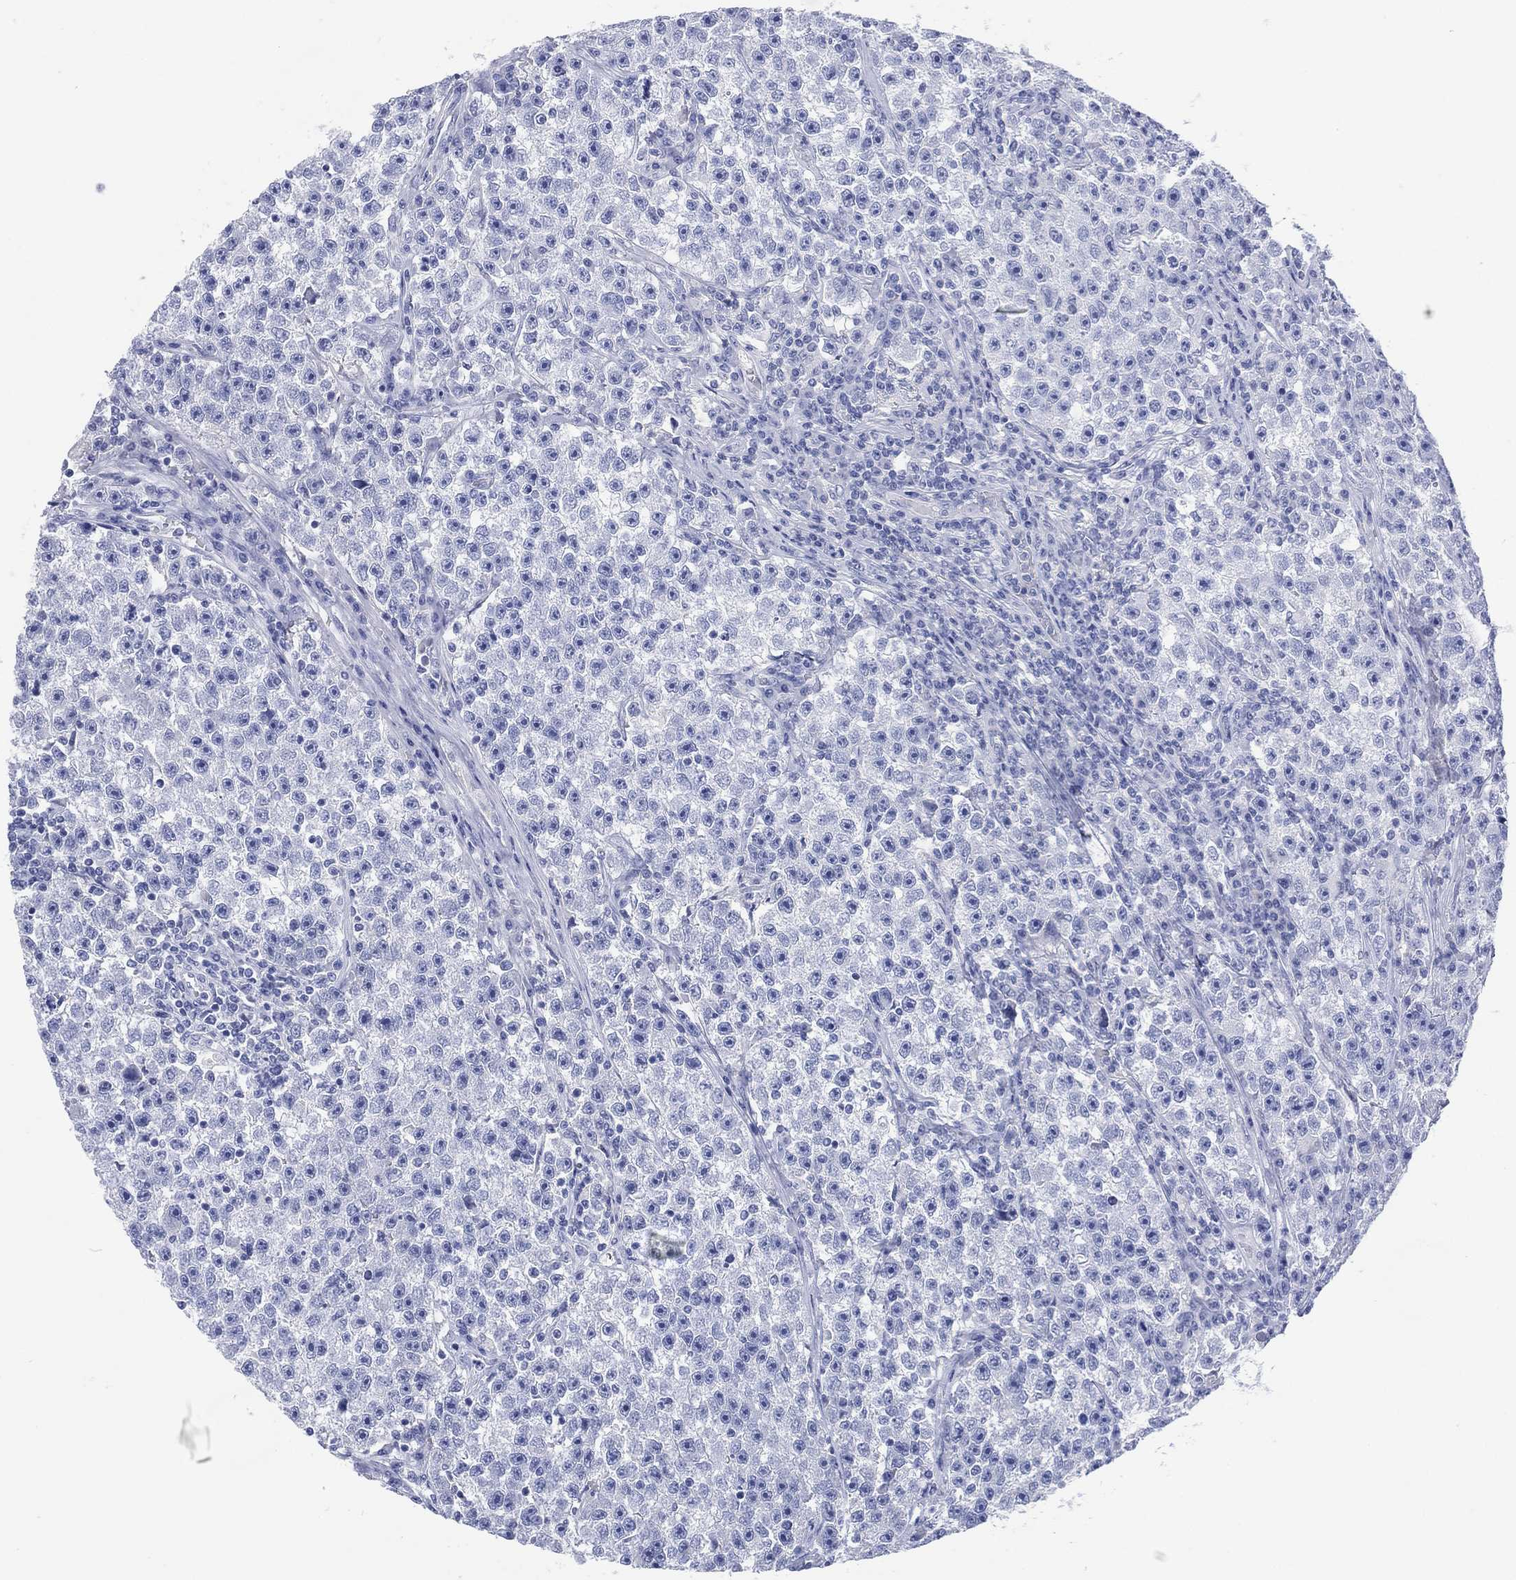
{"staining": {"intensity": "negative", "quantity": "none", "location": "none"}, "tissue": "testis cancer", "cell_type": "Tumor cells", "image_type": "cancer", "snomed": [{"axis": "morphology", "description": "Seminoma, NOS"}, {"axis": "topography", "description": "Testis"}], "caption": "A high-resolution micrograph shows immunohistochemistry staining of seminoma (testis), which reveals no significant positivity in tumor cells.", "gene": "FMO1", "patient": {"sex": "male", "age": 22}}